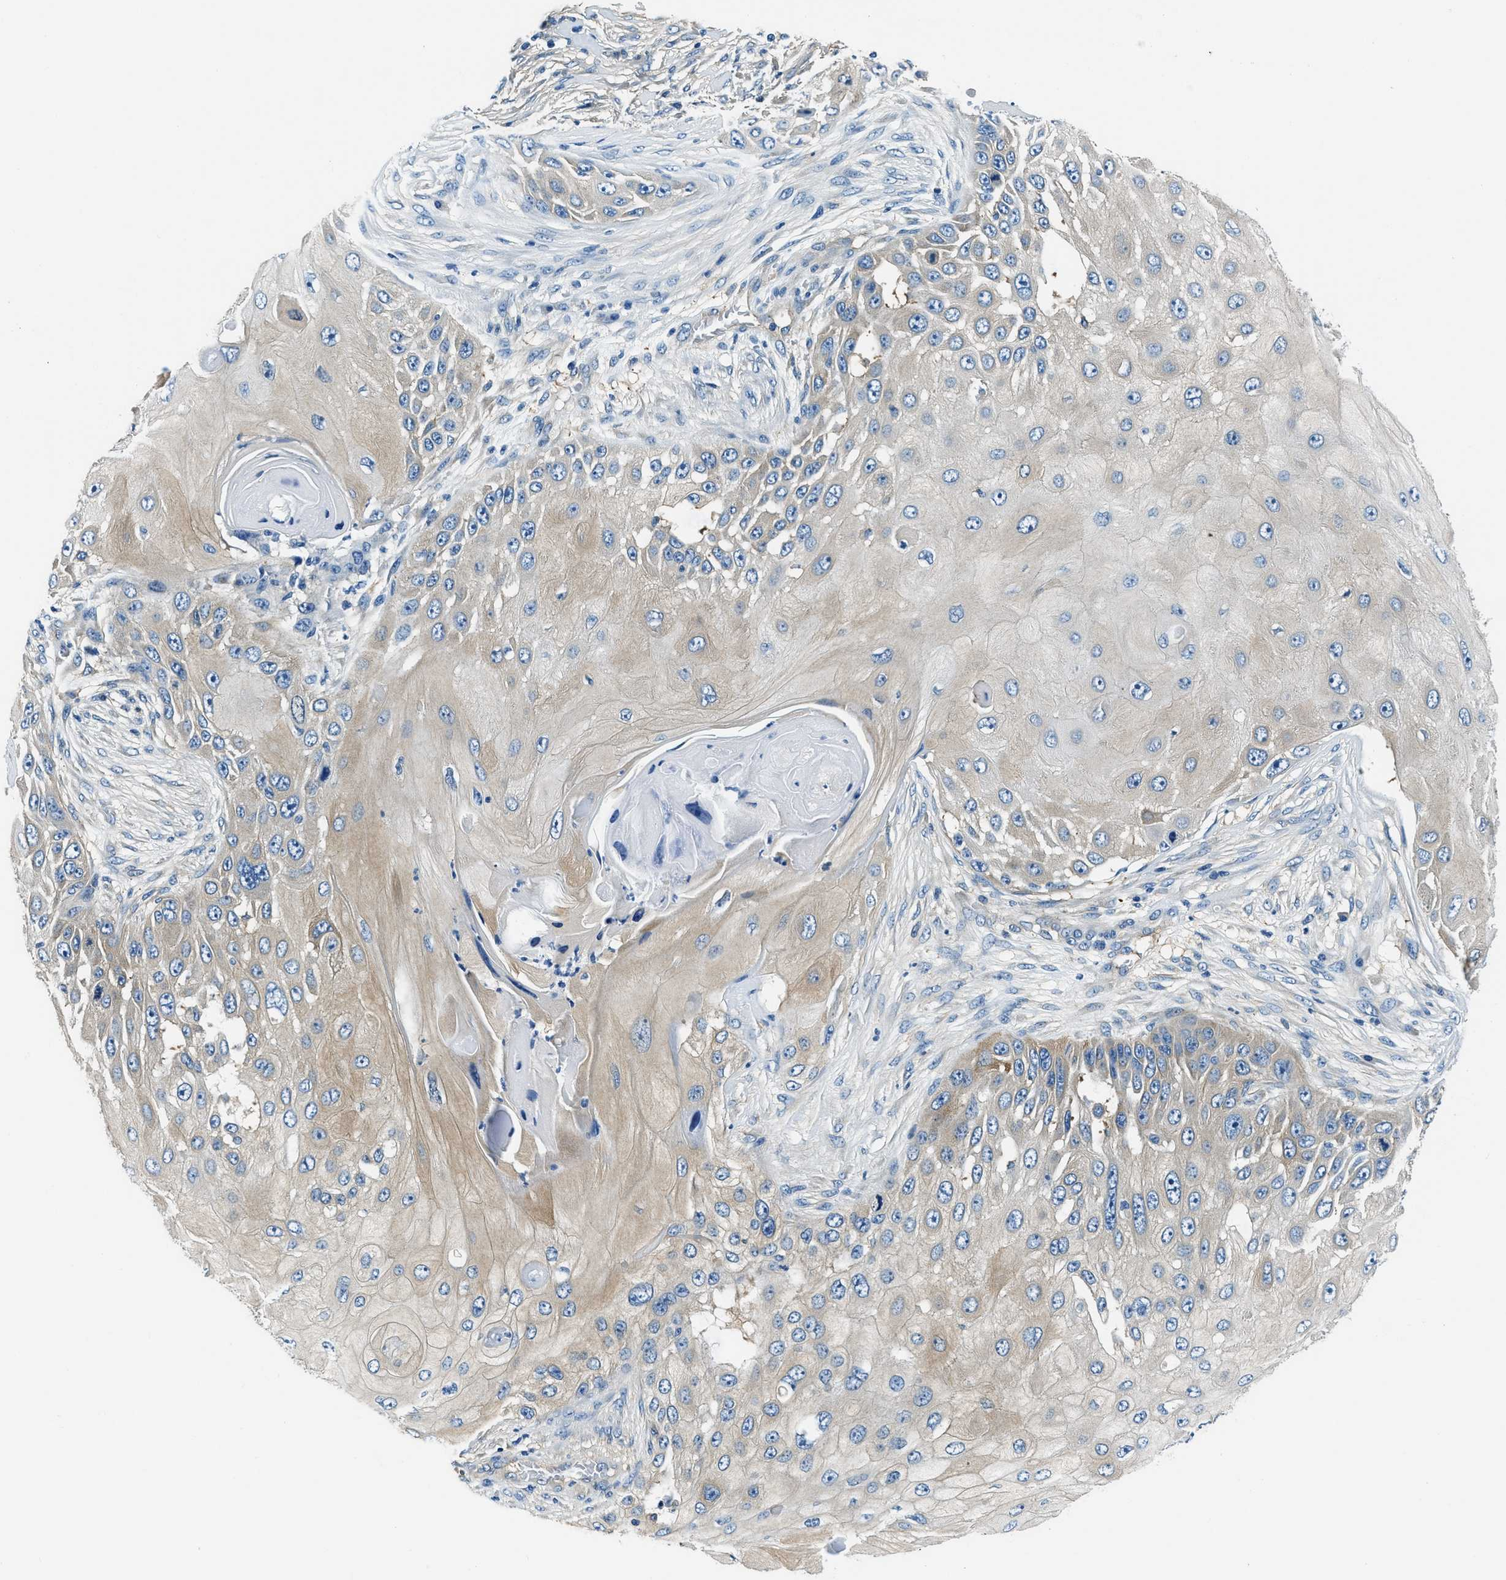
{"staining": {"intensity": "weak", "quantity": ">75%", "location": "cytoplasmic/membranous"}, "tissue": "skin cancer", "cell_type": "Tumor cells", "image_type": "cancer", "snomed": [{"axis": "morphology", "description": "Squamous cell carcinoma, NOS"}, {"axis": "topography", "description": "Skin"}], "caption": "IHC image of skin squamous cell carcinoma stained for a protein (brown), which shows low levels of weak cytoplasmic/membranous positivity in approximately >75% of tumor cells.", "gene": "TWF1", "patient": {"sex": "female", "age": 44}}